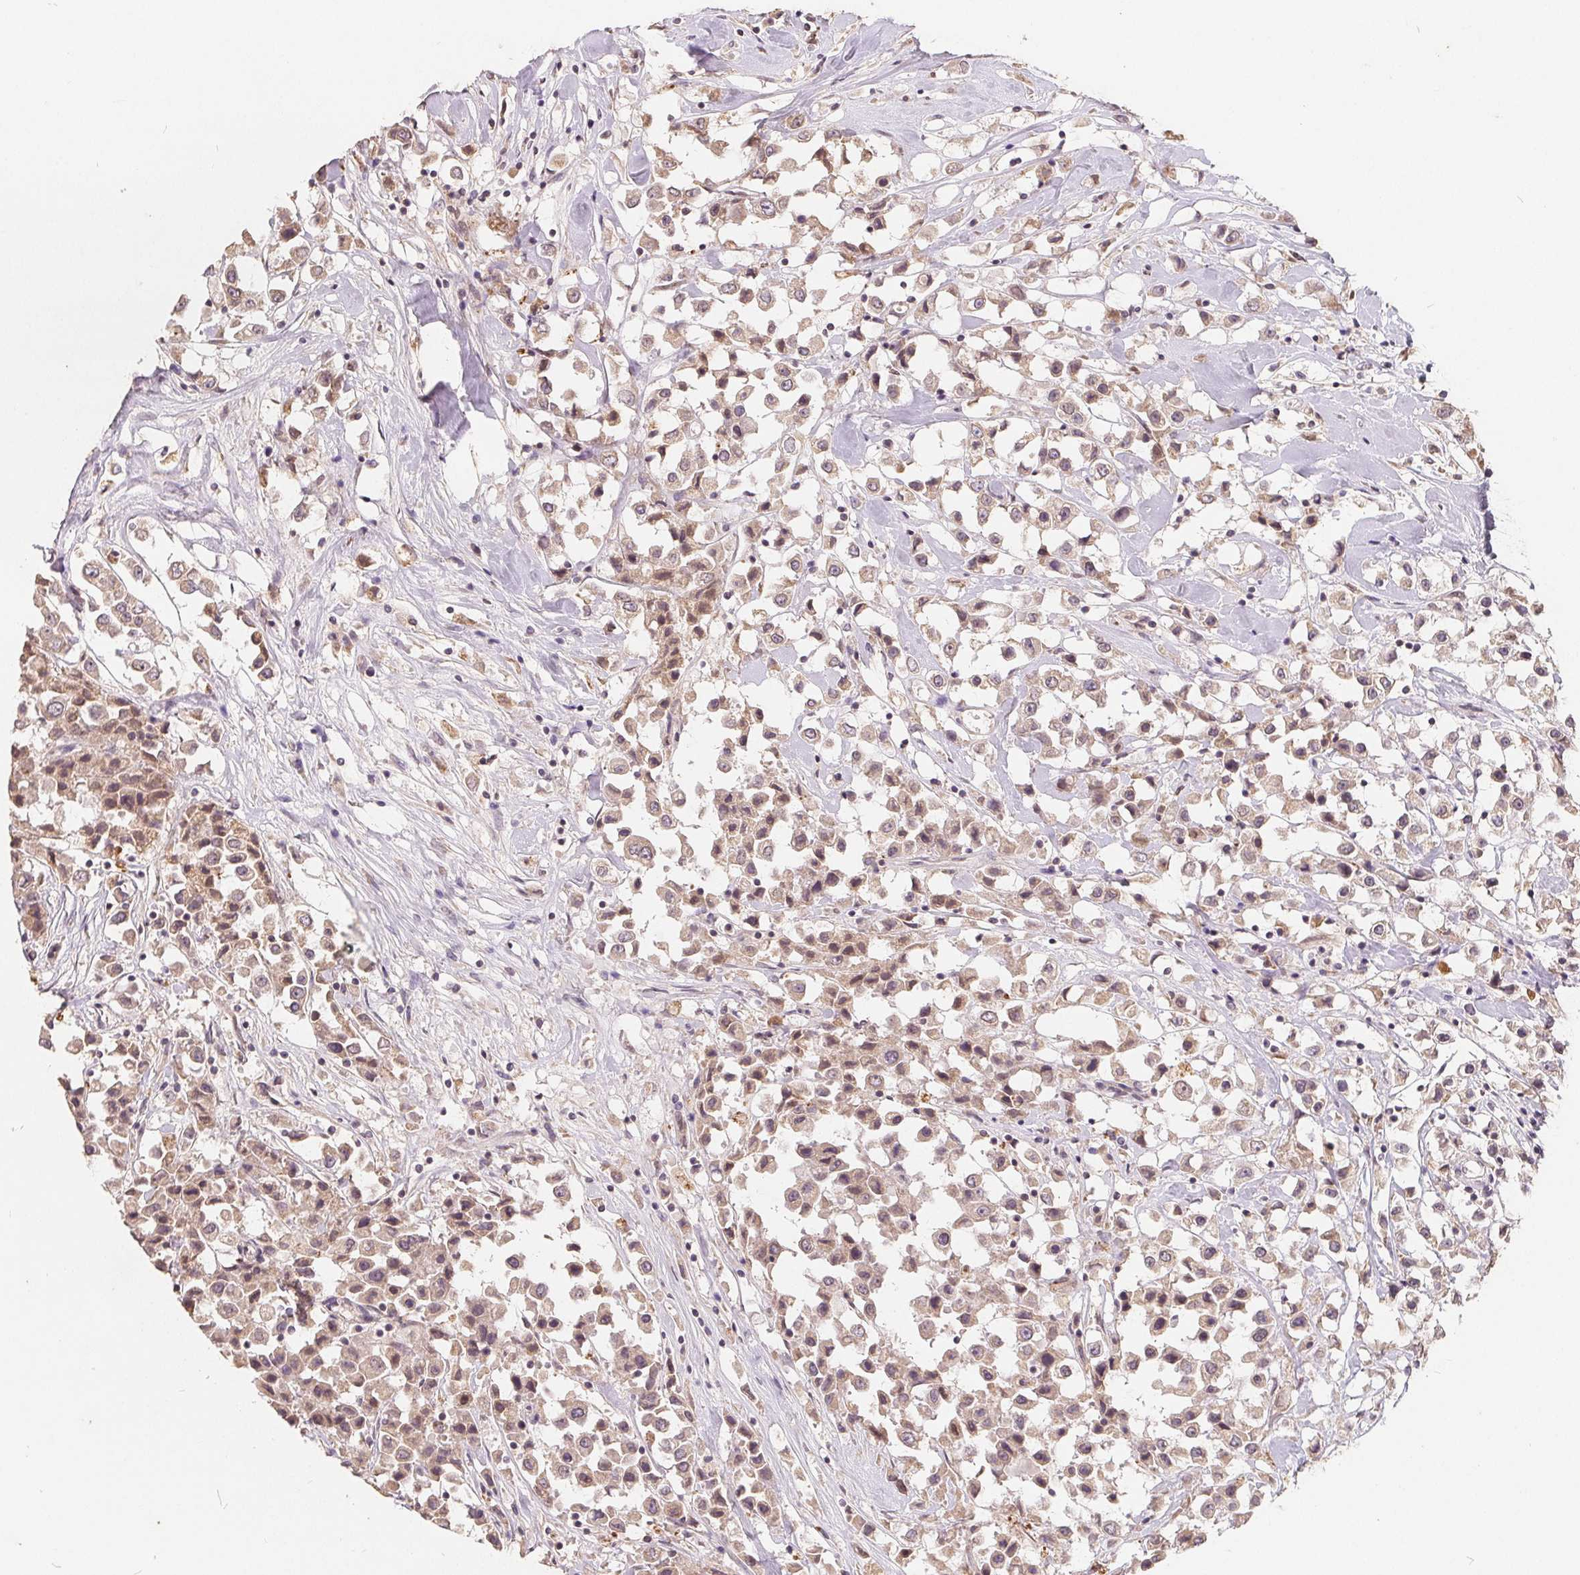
{"staining": {"intensity": "weak", "quantity": ">75%", "location": "cytoplasmic/membranous,nuclear"}, "tissue": "breast cancer", "cell_type": "Tumor cells", "image_type": "cancer", "snomed": [{"axis": "morphology", "description": "Duct carcinoma"}, {"axis": "topography", "description": "Breast"}], "caption": "A micrograph of human breast cancer stained for a protein displays weak cytoplasmic/membranous and nuclear brown staining in tumor cells. The protein is stained brown, and the nuclei are stained in blue (DAB IHC with brightfield microscopy, high magnification).", "gene": "CDIPT", "patient": {"sex": "female", "age": 61}}